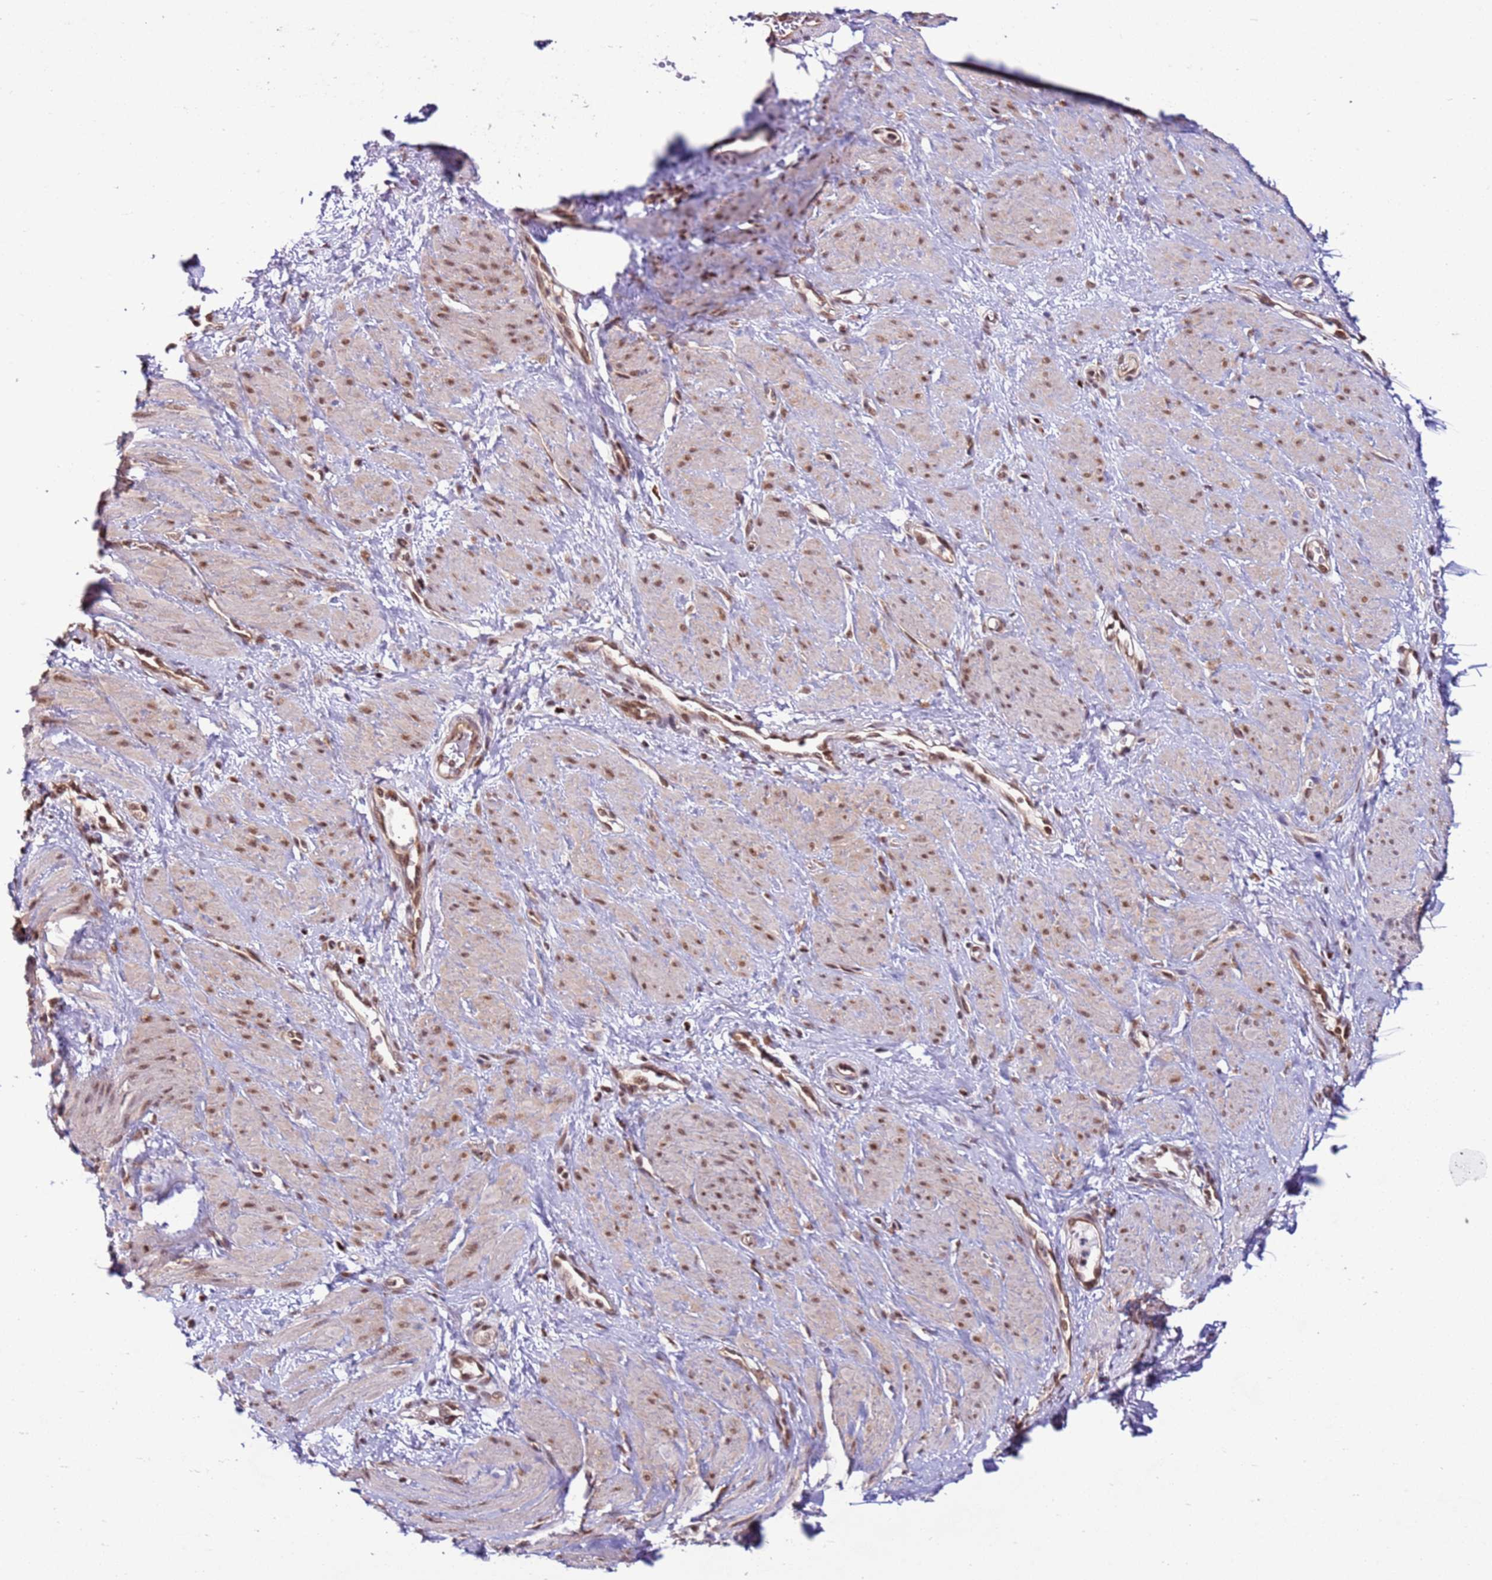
{"staining": {"intensity": "moderate", "quantity": "25%-75%", "location": "nuclear"}, "tissue": "smooth muscle", "cell_type": "Smooth muscle cells", "image_type": "normal", "snomed": [{"axis": "morphology", "description": "Normal tissue, NOS"}, {"axis": "topography", "description": "Smooth muscle"}, {"axis": "topography", "description": "Uterus"}], "caption": "This histopathology image demonstrates unremarkable smooth muscle stained with IHC to label a protein in brown. The nuclear of smooth muscle cells show moderate positivity for the protein. Nuclei are counter-stained blue.", "gene": "PRPF6", "patient": {"sex": "female", "age": 39}}